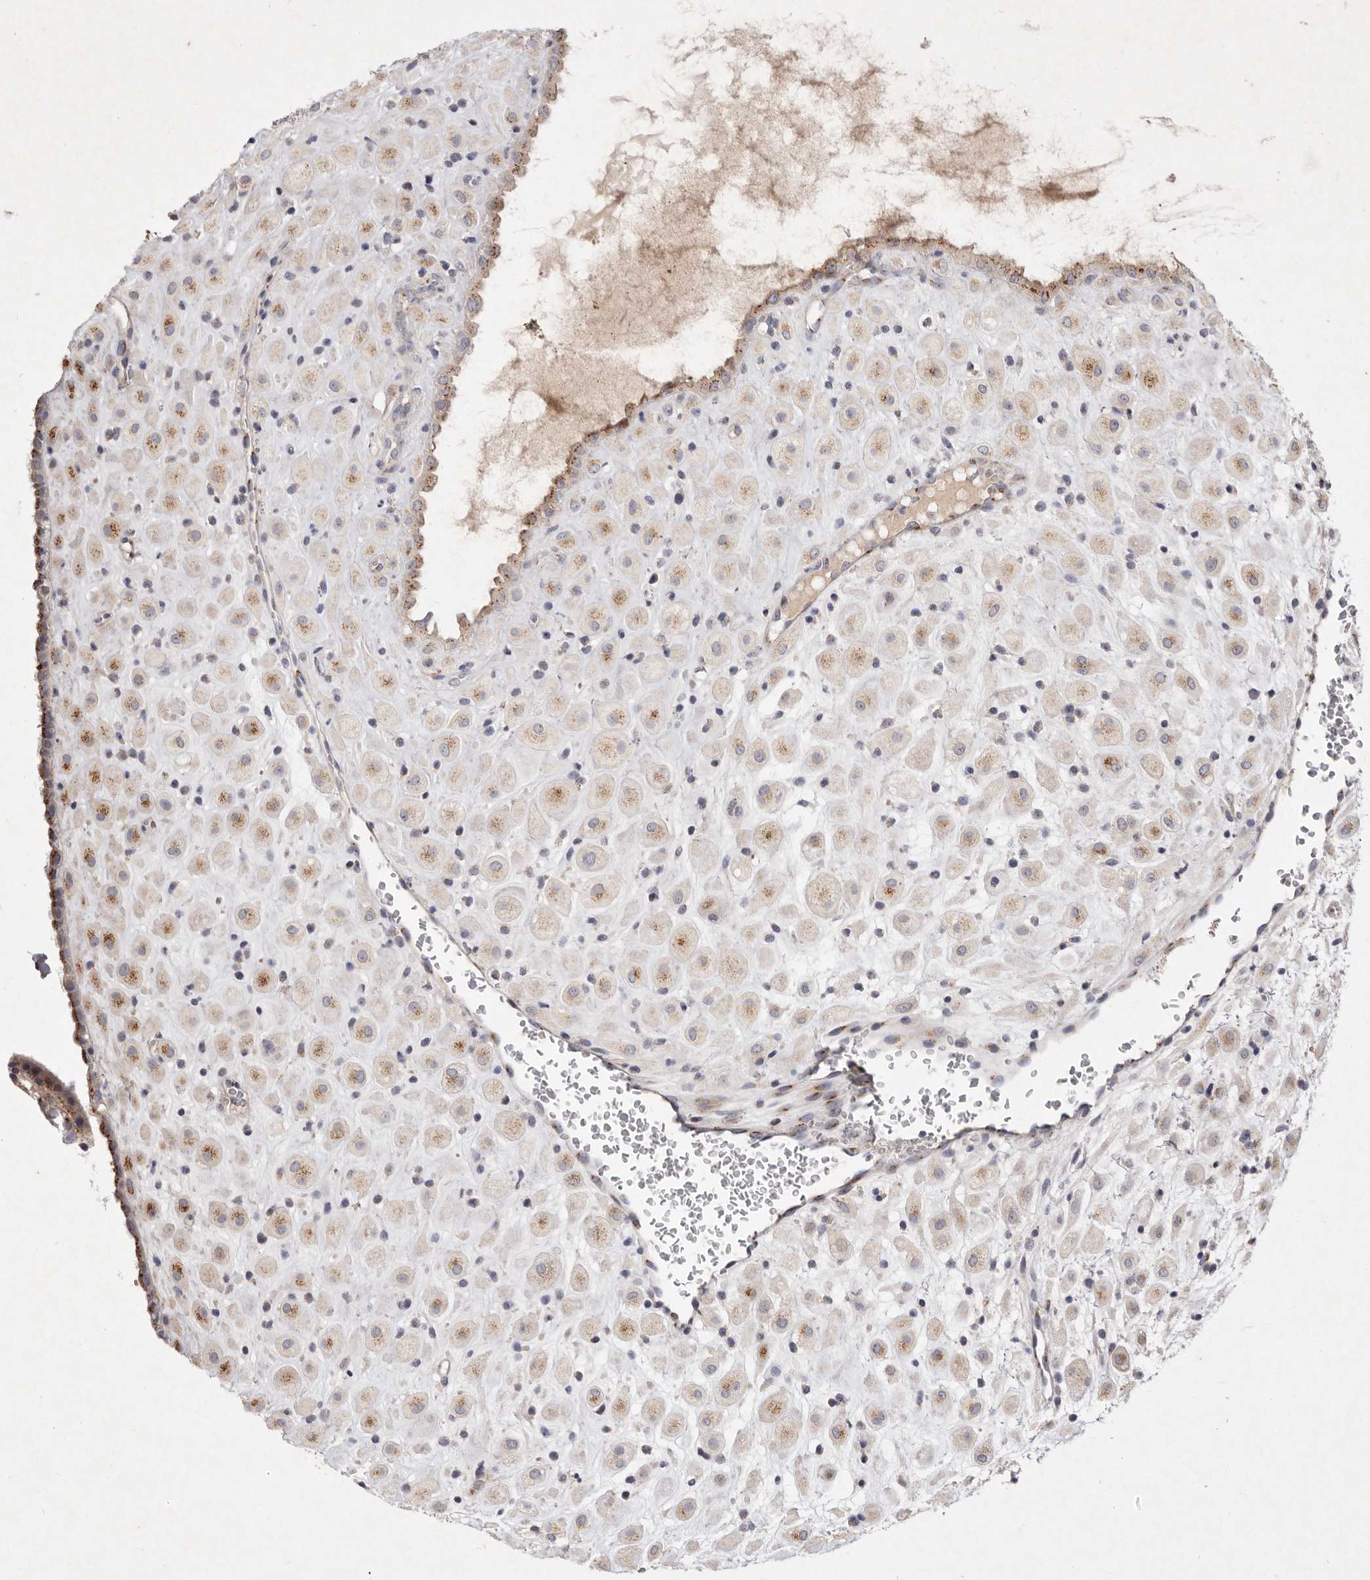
{"staining": {"intensity": "weak", "quantity": ">75%", "location": "cytoplasmic/membranous"}, "tissue": "placenta", "cell_type": "Decidual cells", "image_type": "normal", "snomed": [{"axis": "morphology", "description": "Normal tissue, NOS"}, {"axis": "topography", "description": "Placenta"}], "caption": "Protein expression analysis of normal placenta shows weak cytoplasmic/membranous staining in about >75% of decidual cells.", "gene": "USP24", "patient": {"sex": "female", "age": 35}}